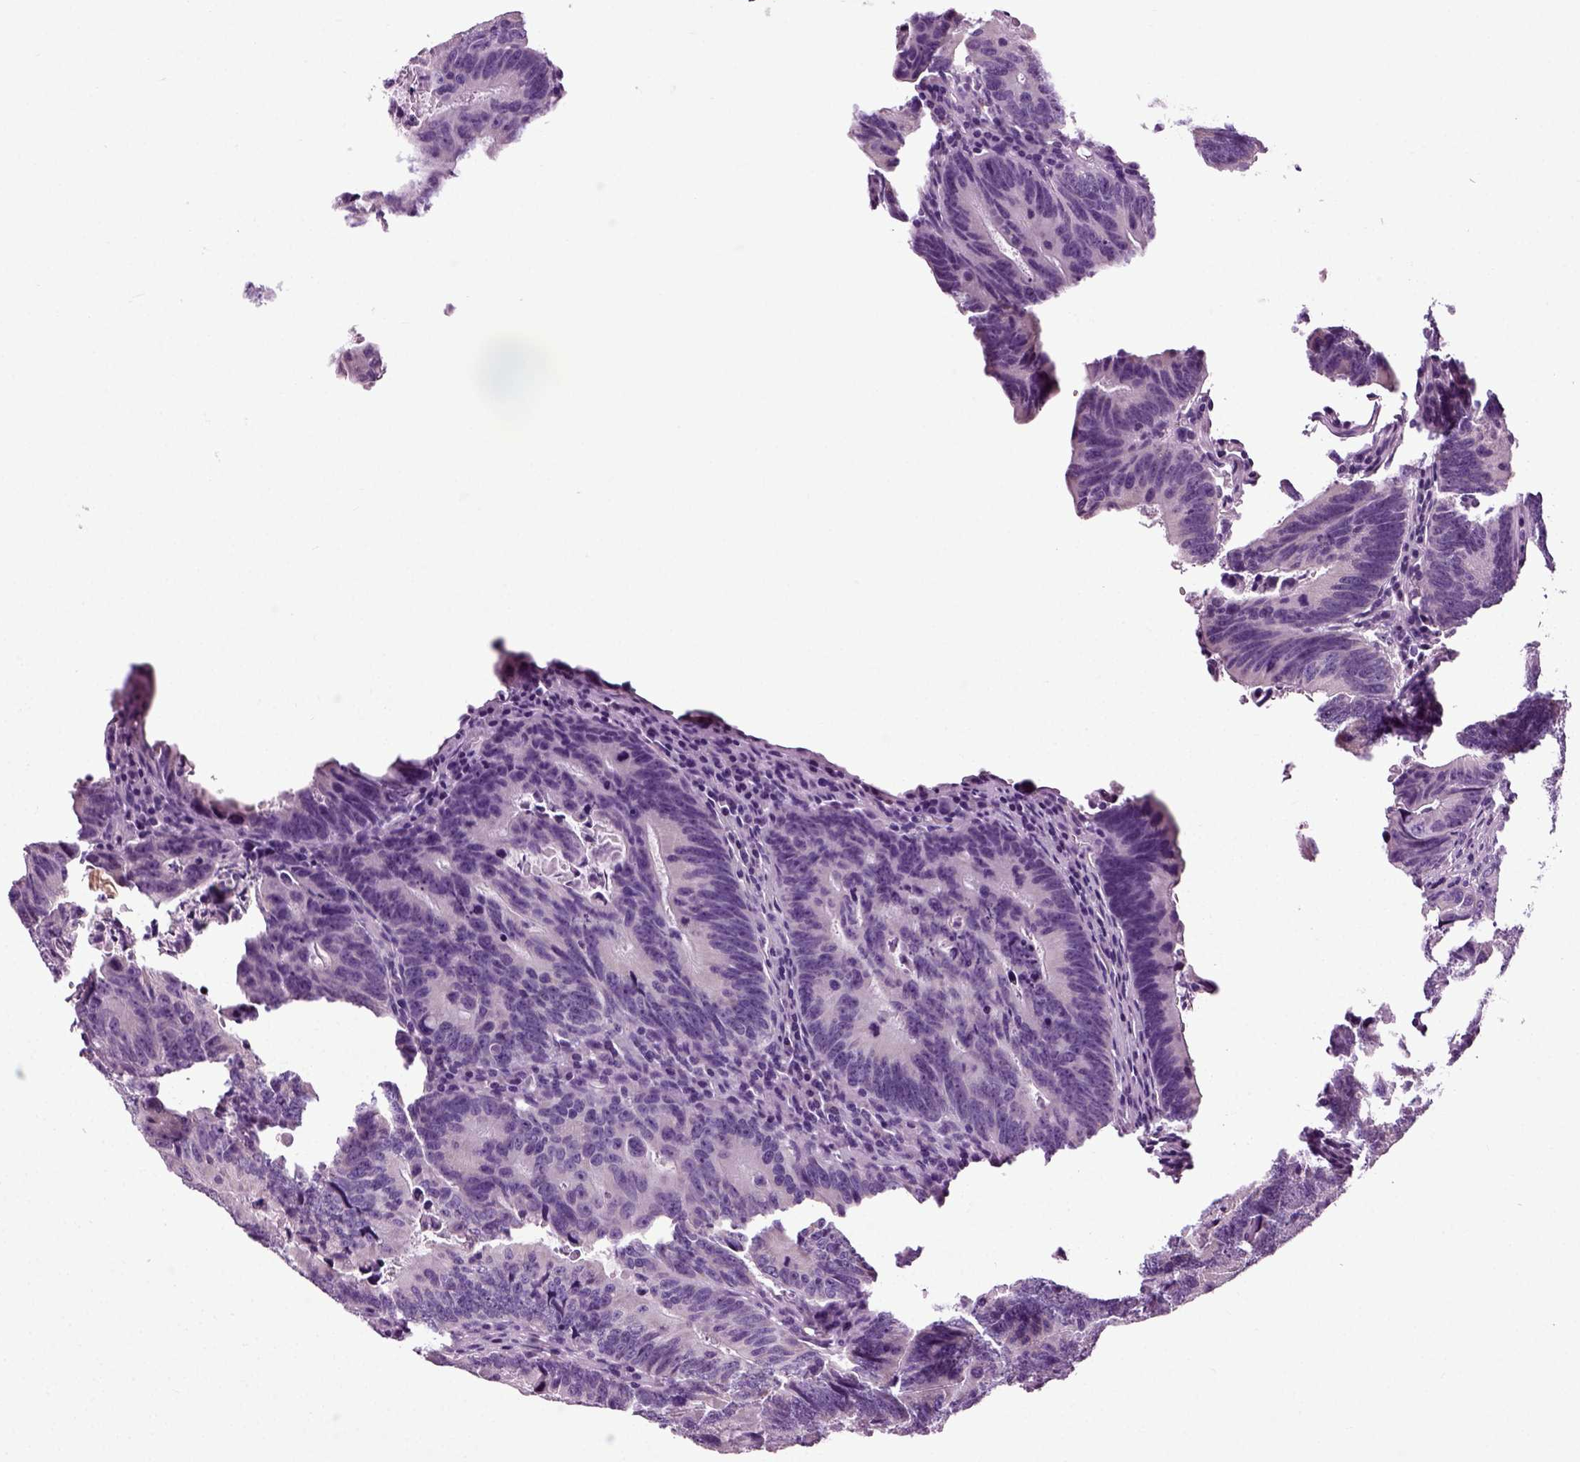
{"staining": {"intensity": "negative", "quantity": "none", "location": "none"}, "tissue": "colorectal cancer", "cell_type": "Tumor cells", "image_type": "cancer", "snomed": [{"axis": "morphology", "description": "Adenocarcinoma, NOS"}, {"axis": "topography", "description": "Colon"}], "caption": "Human colorectal cancer (adenocarcinoma) stained for a protein using immunohistochemistry (IHC) demonstrates no expression in tumor cells.", "gene": "DNAH10", "patient": {"sex": "female", "age": 87}}